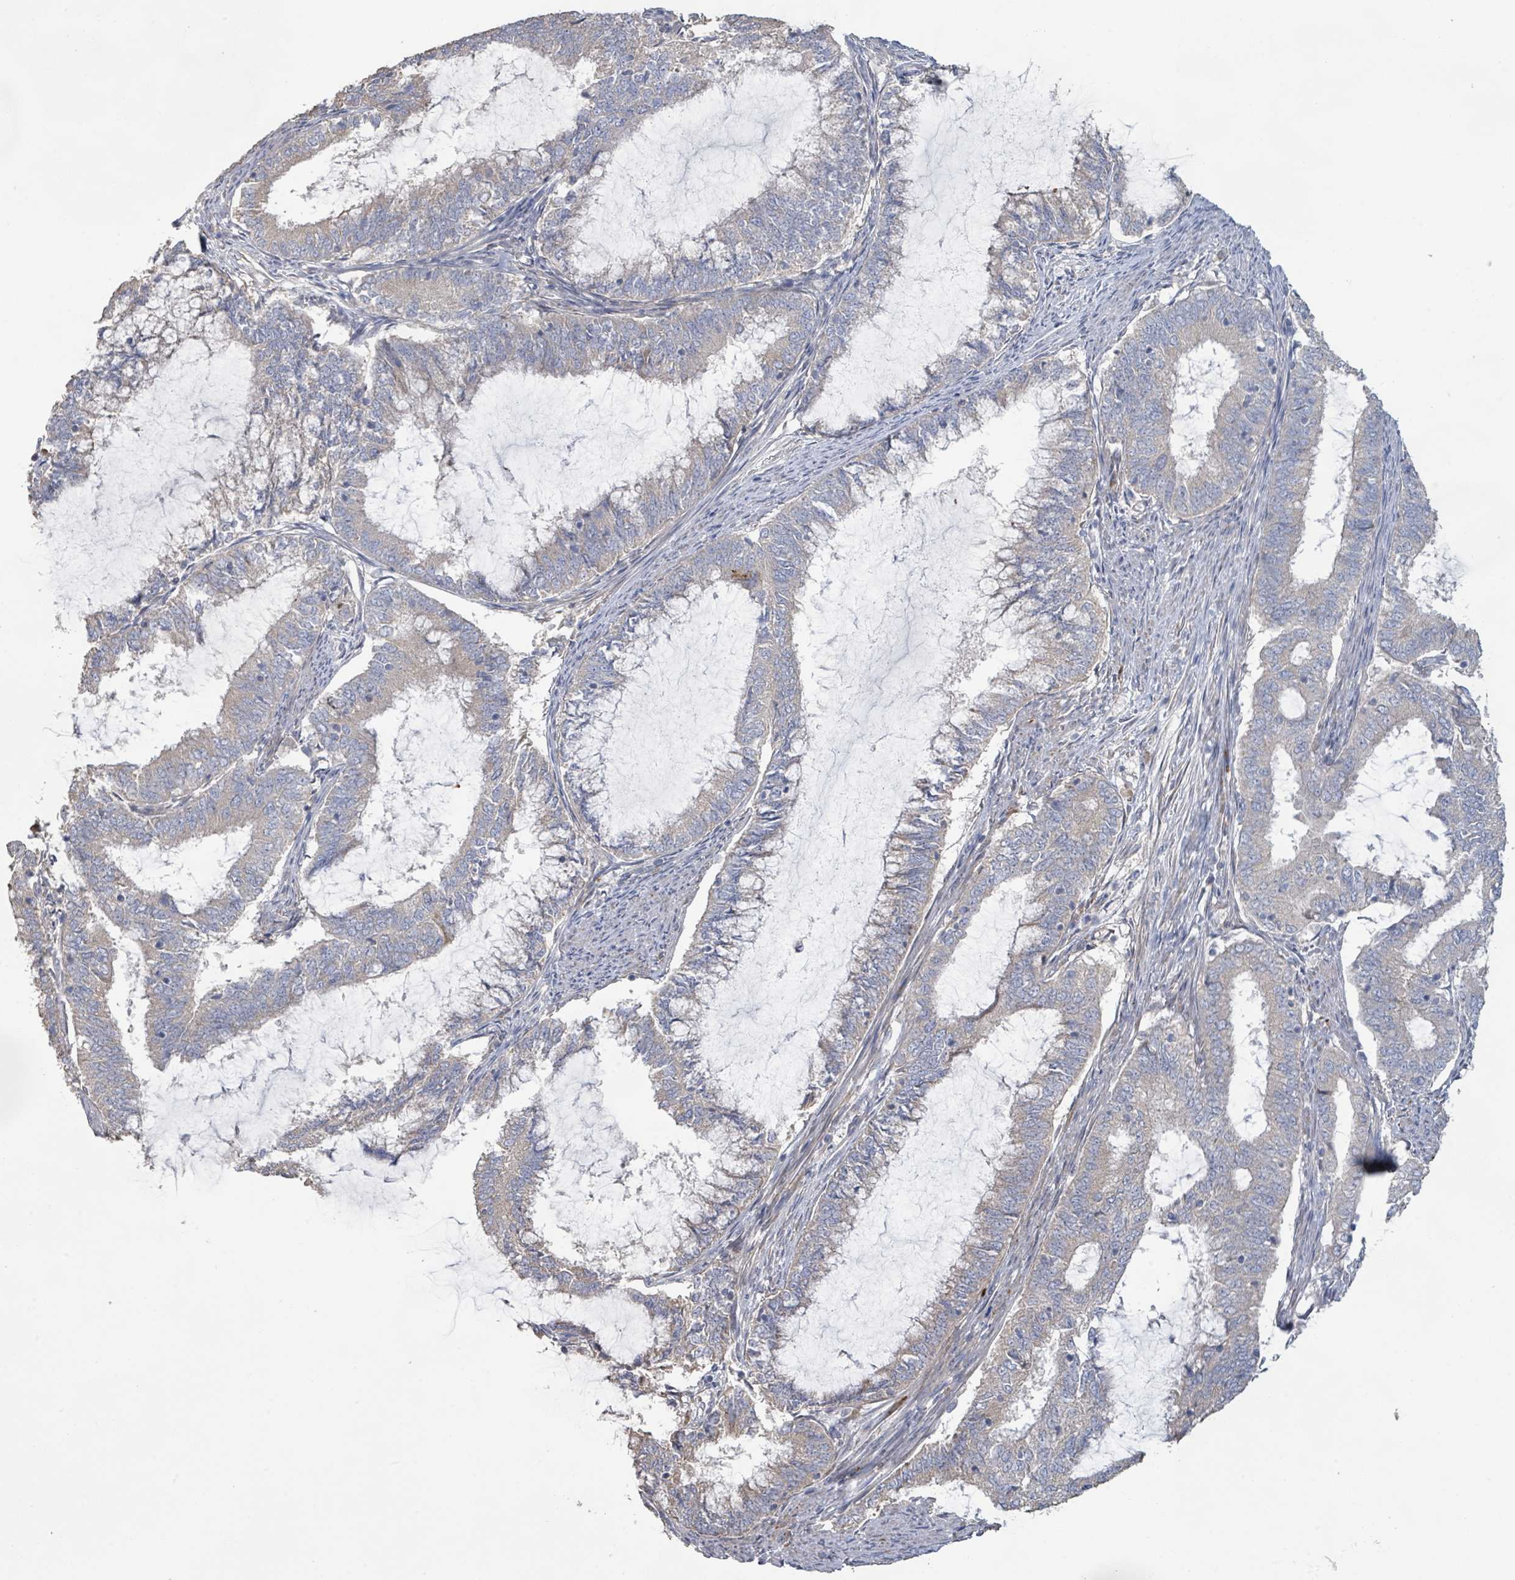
{"staining": {"intensity": "negative", "quantity": "none", "location": "none"}, "tissue": "endometrial cancer", "cell_type": "Tumor cells", "image_type": "cancer", "snomed": [{"axis": "morphology", "description": "Adenocarcinoma, NOS"}, {"axis": "topography", "description": "Endometrium"}], "caption": "A high-resolution histopathology image shows IHC staining of endometrial cancer (adenocarcinoma), which displays no significant staining in tumor cells.", "gene": "KCNS2", "patient": {"sex": "female", "age": 51}}